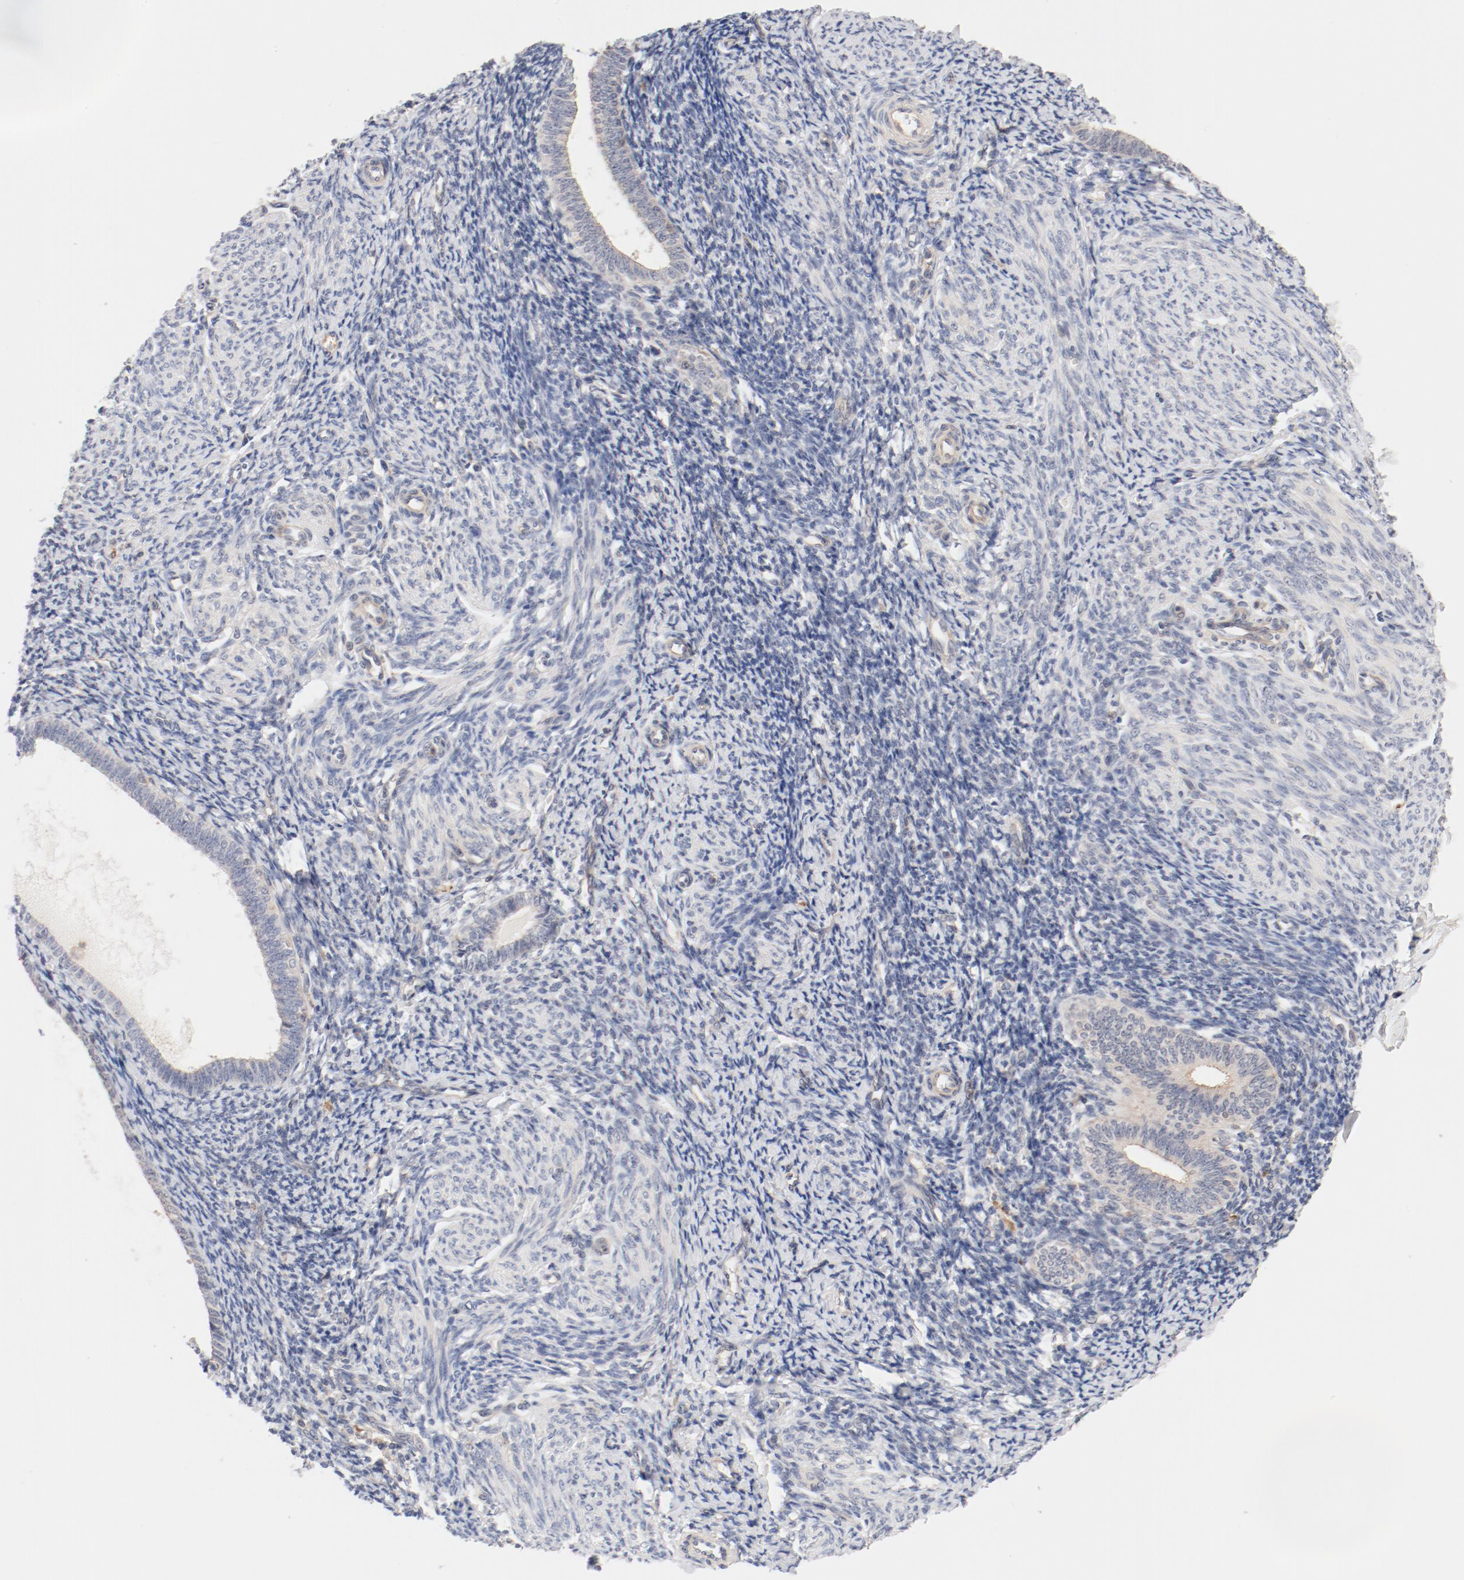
{"staining": {"intensity": "negative", "quantity": "none", "location": "none"}, "tissue": "endometrium", "cell_type": "Cells in endometrial stroma", "image_type": "normal", "snomed": [{"axis": "morphology", "description": "Normal tissue, NOS"}, {"axis": "topography", "description": "Endometrium"}], "caption": "DAB (3,3'-diaminobenzidine) immunohistochemical staining of benign human endometrium exhibits no significant positivity in cells in endometrial stroma.", "gene": "ZNF267", "patient": {"sex": "female", "age": 57}}